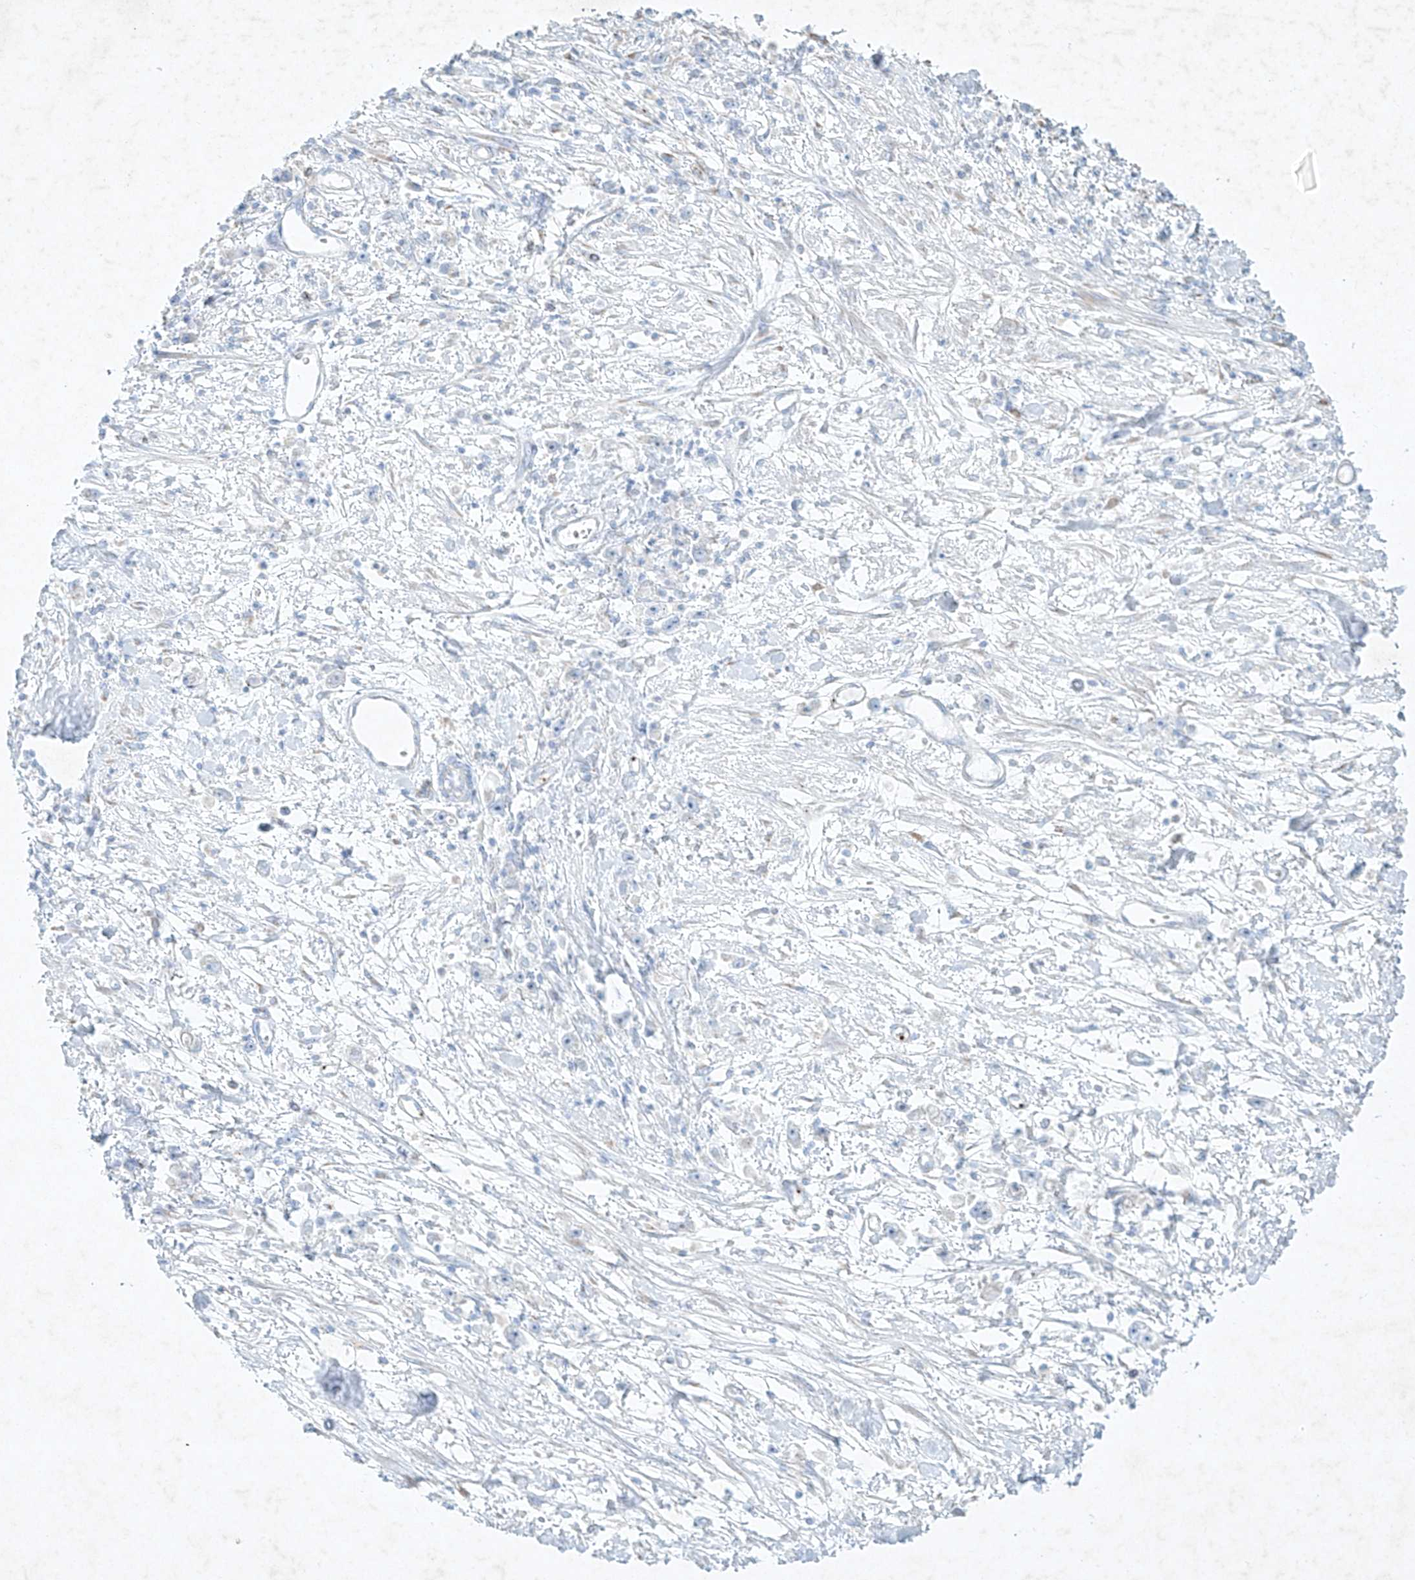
{"staining": {"intensity": "negative", "quantity": "none", "location": "none"}, "tissue": "stomach cancer", "cell_type": "Tumor cells", "image_type": "cancer", "snomed": [{"axis": "morphology", "description": "Adenocarcinoma, NOS"}, {"axis": "topography", "description": "Stomach"}], "caption": "This is a photomicrograph of immunohistochemistry staining of stomach cancer, which shows no positivity in tumor cells.", "gene": "PLEK", "patient": {"sex": "female", "age": 59}}